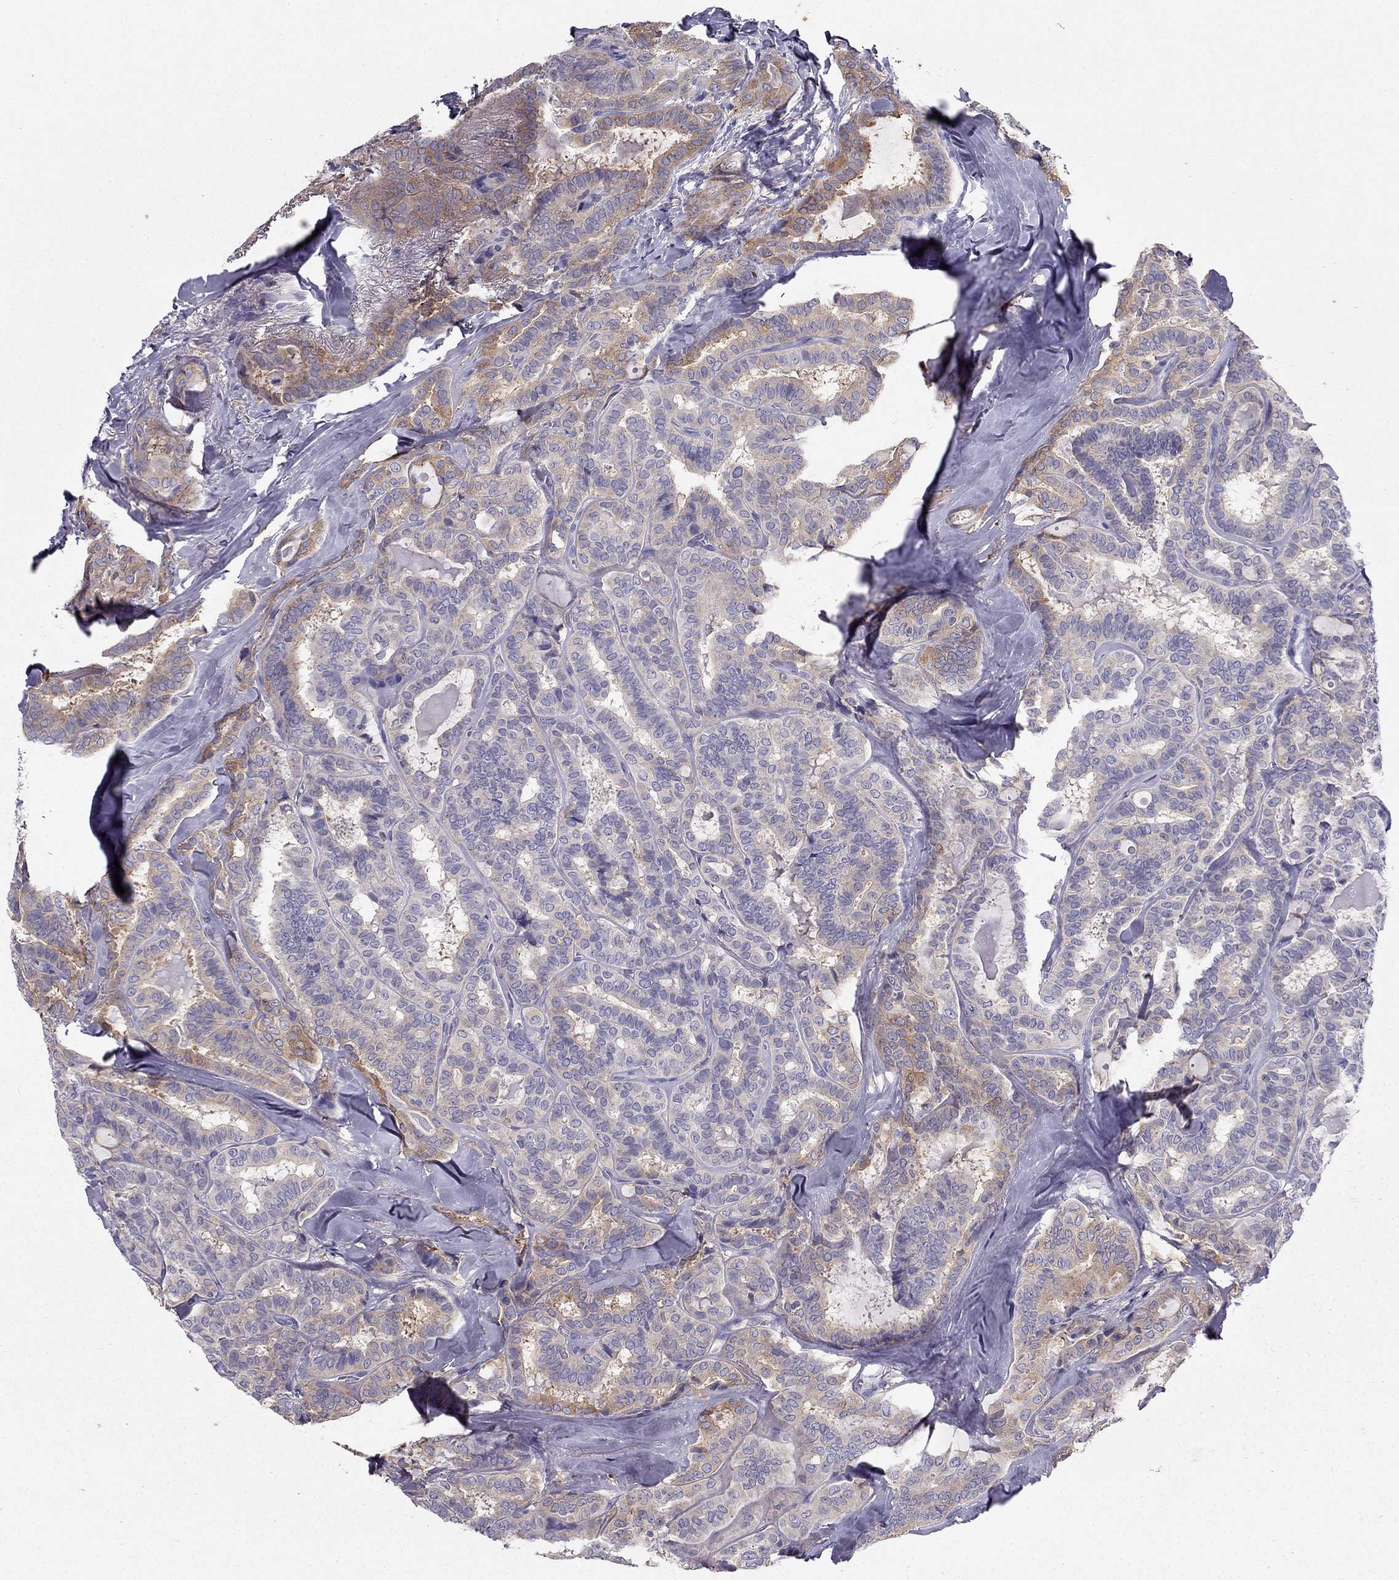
{"staining": {"intensity": "moderate", "quantity": "<25%", "location": "cytoplasmic/membranous"}, "tissue": "thyroid cancer", "cell_type": "Tumor cells", "image_type": "cancer", "snomed": [{"axis": "morphology", "description": "Papillary adenocarcinoma, NOS"}, {"axis": "topography", "description": "Thyroid gland"}], "caption": "There is low levels of moderate cytoplasmic/membranous positivity in tumor cells of papillary adenocarcinoma (thyroid), as demonstrated by immunohistochemical staining (brown color).", "gene": "SYT5", "patient": {"sex": "female", "age": 39}}